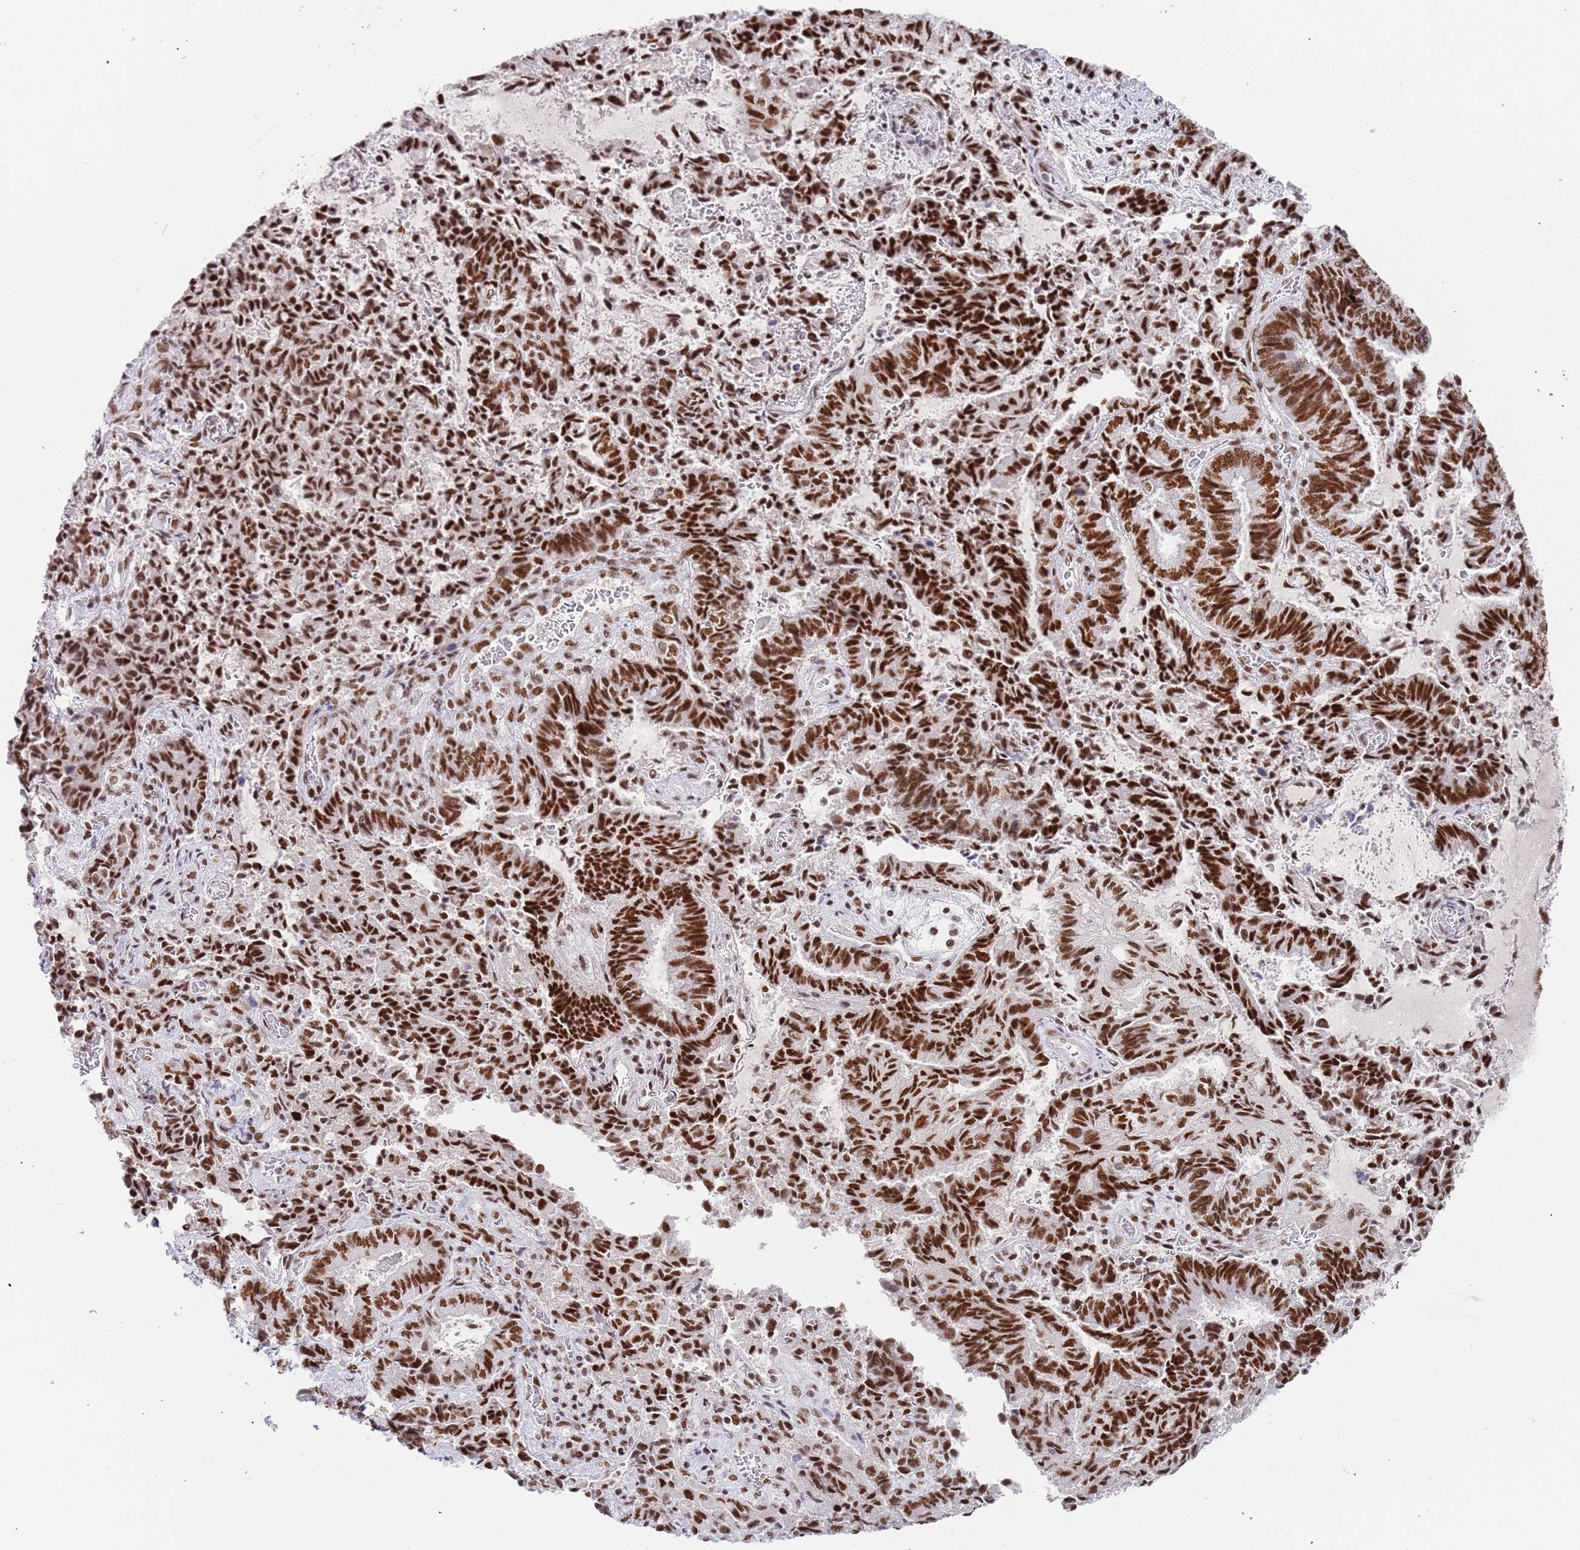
{"staining": {"intensity": "strong", "quantity": ">75%", "location": "nuclear"}, "tissue": "endometrial cancer", "cell_type": "Tumor cells", "image_type": "cancer", "snomed": [{"axis": "morphology", "description": "Adenocarcinoma, NOS"}, {"axis": "topography", "description": "Endometrium"}], "caption": "Human endometrial cancer (adenocarcinoma) stained with a brown dye reveals strong nuclear positive expression in approximately >75% of tumor cells.", "gene": "AKAP8L", "patient": {"sex": "female", "age": 80}}